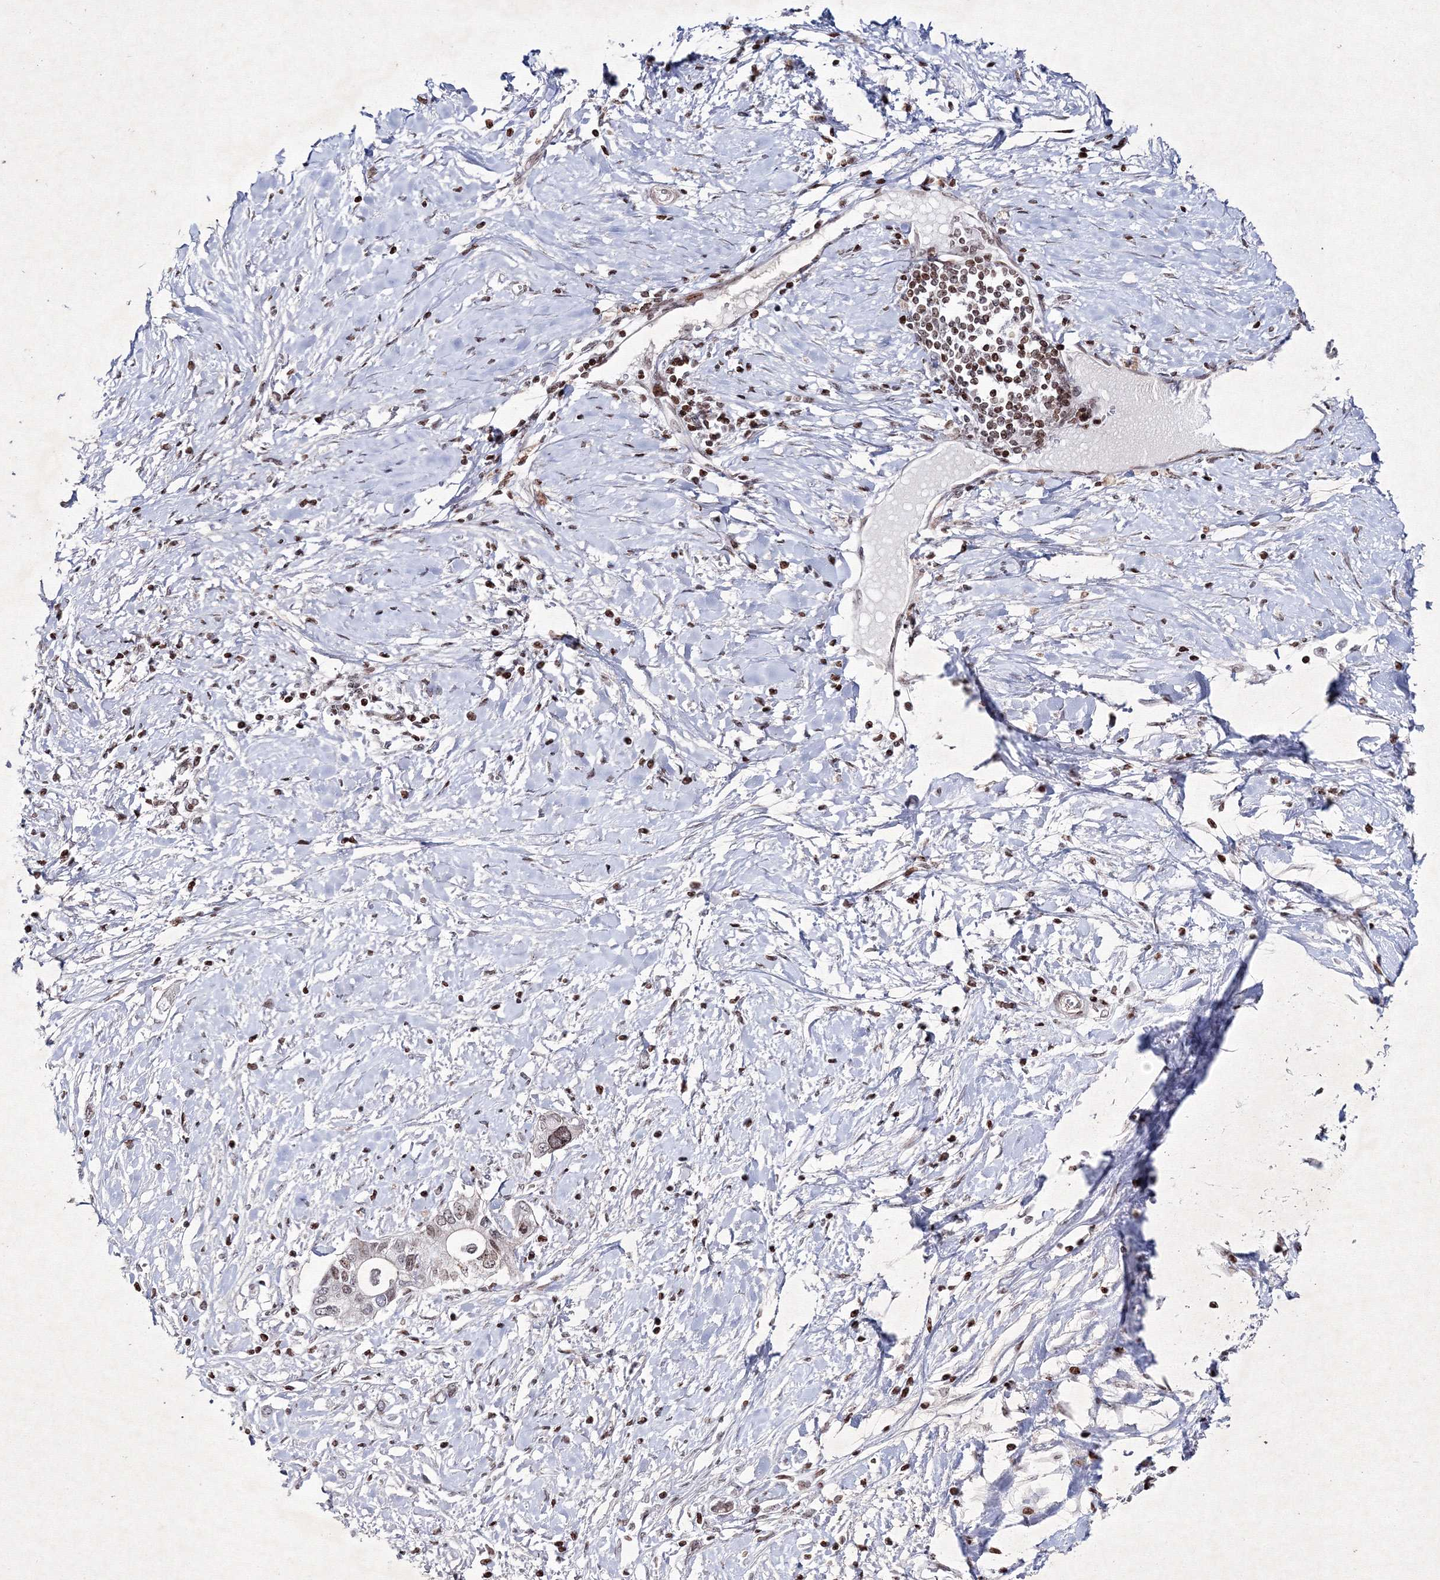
{"staining": {"intensity": "negative", "quantity": "none", "location": "none"}, "tissue": "pancreatic cancer", "cell_type": "Tumor cells", "image_type": "cancer", "snomed": [{"axis": "morphology", "description": "Normal tissue, NOS"}, {"axis": "morphology", "description": "Adenocarcinoma, NOS"}, {"axis": "topography", "description": "Pancreas"}, {"axis": "topography", "description": "Peripheral nerve tissue"}], "caption": "This is an immunohistochemistry photomicrograph of human pancreatic cancer. There is no staining in tumor cells.", "gene": "SMIM29", "patient": {"sex": "male", "age": 59}}